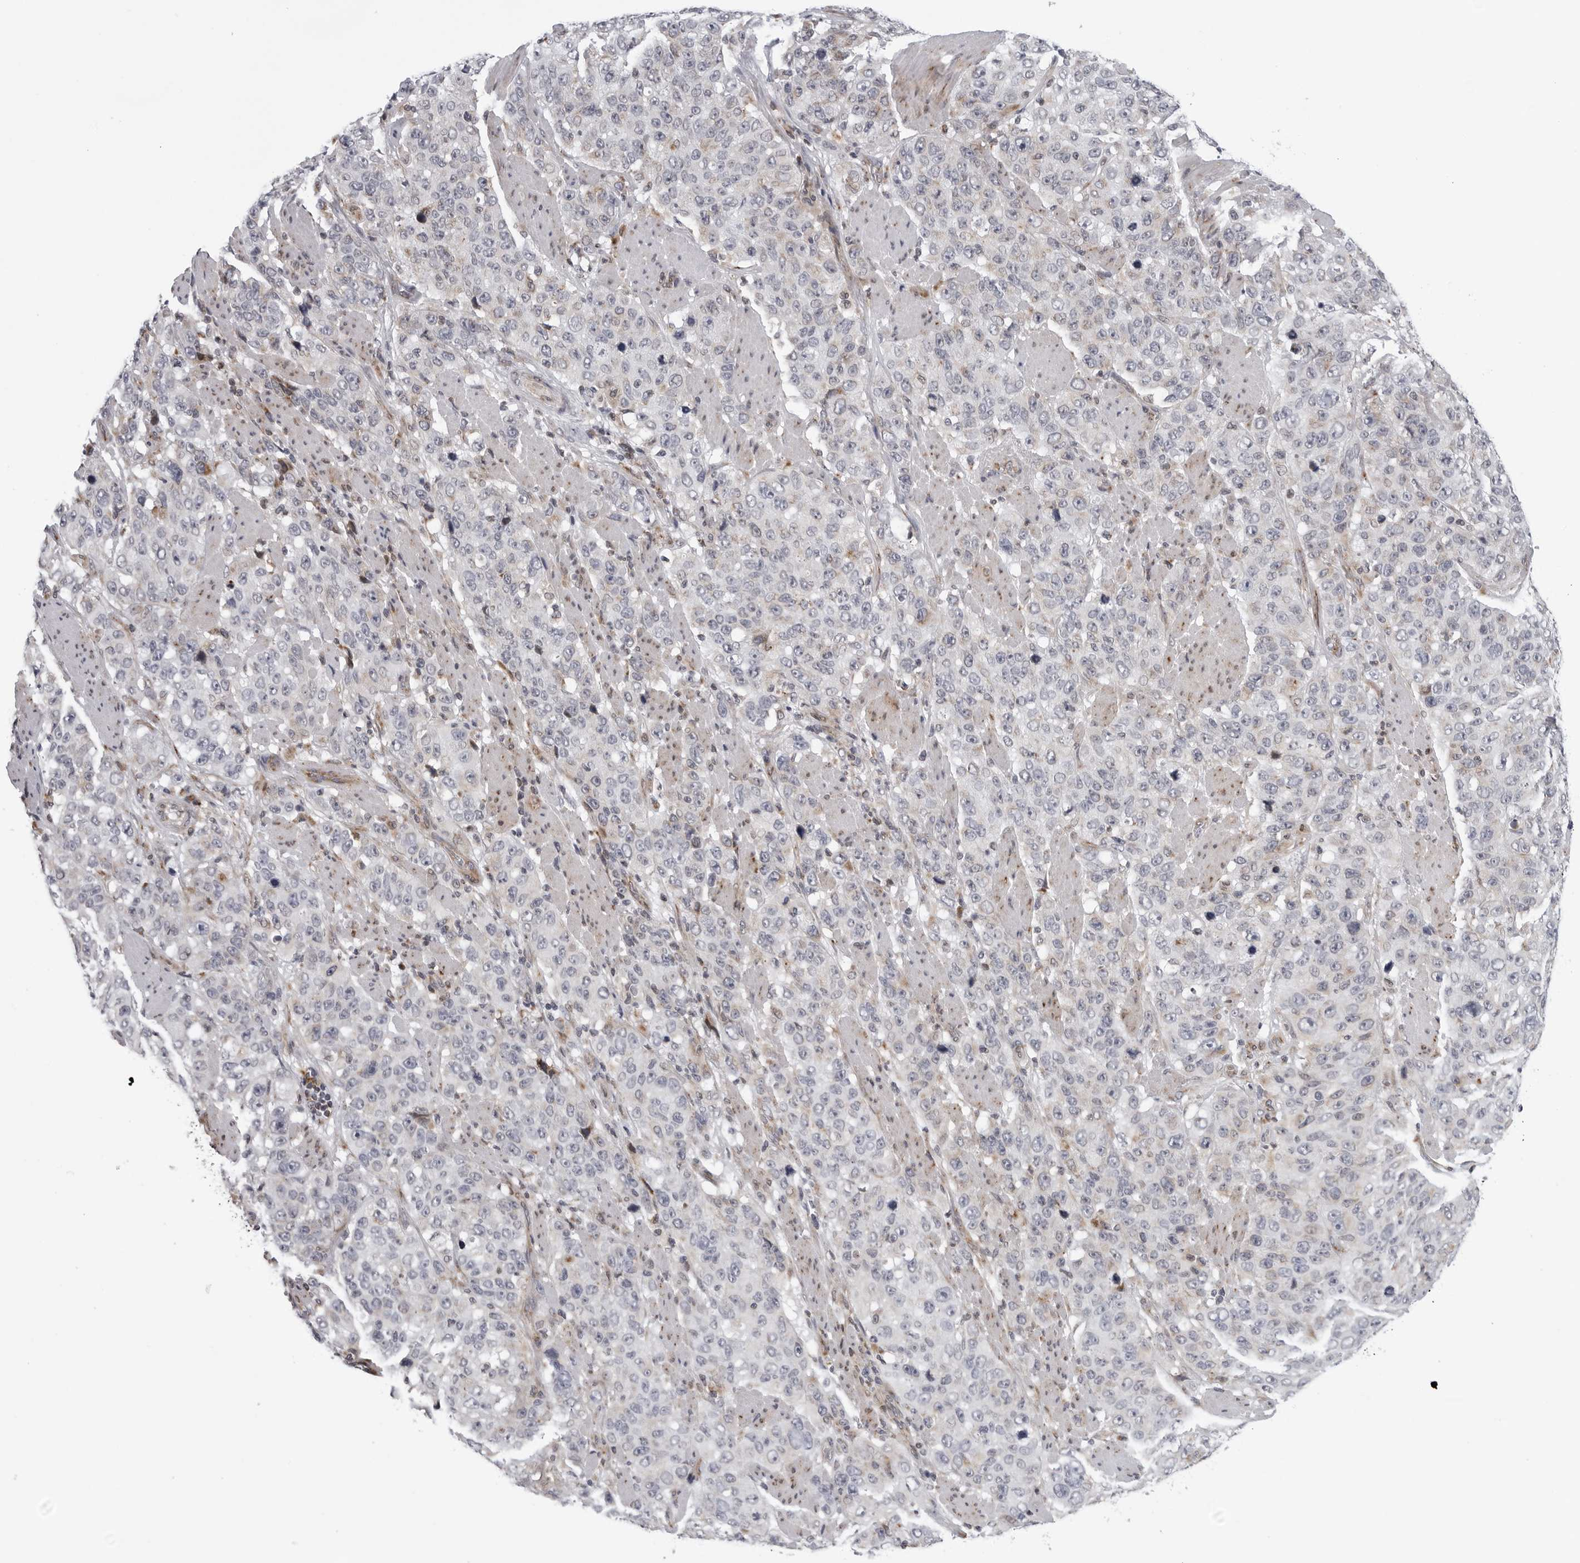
{"staining": {"intensity": "negative", "quantity": "none", "location": "none"}, "tissue": "stomach cancer", "cell_type": "Tumor cells", "image_type": "cancer", "snomed": [{"axis": "morphology", "description": "Adenocarcinoma, NOS"}, {"axis": "topography", "description": "Stomach"}], "caption": "DAB immunohistochemical staining of human stomach adenocarcinoma shows no significant positivity in tumor cells.", "gene": "CDK20", "patient": {"sex": "male", "age": 48}}